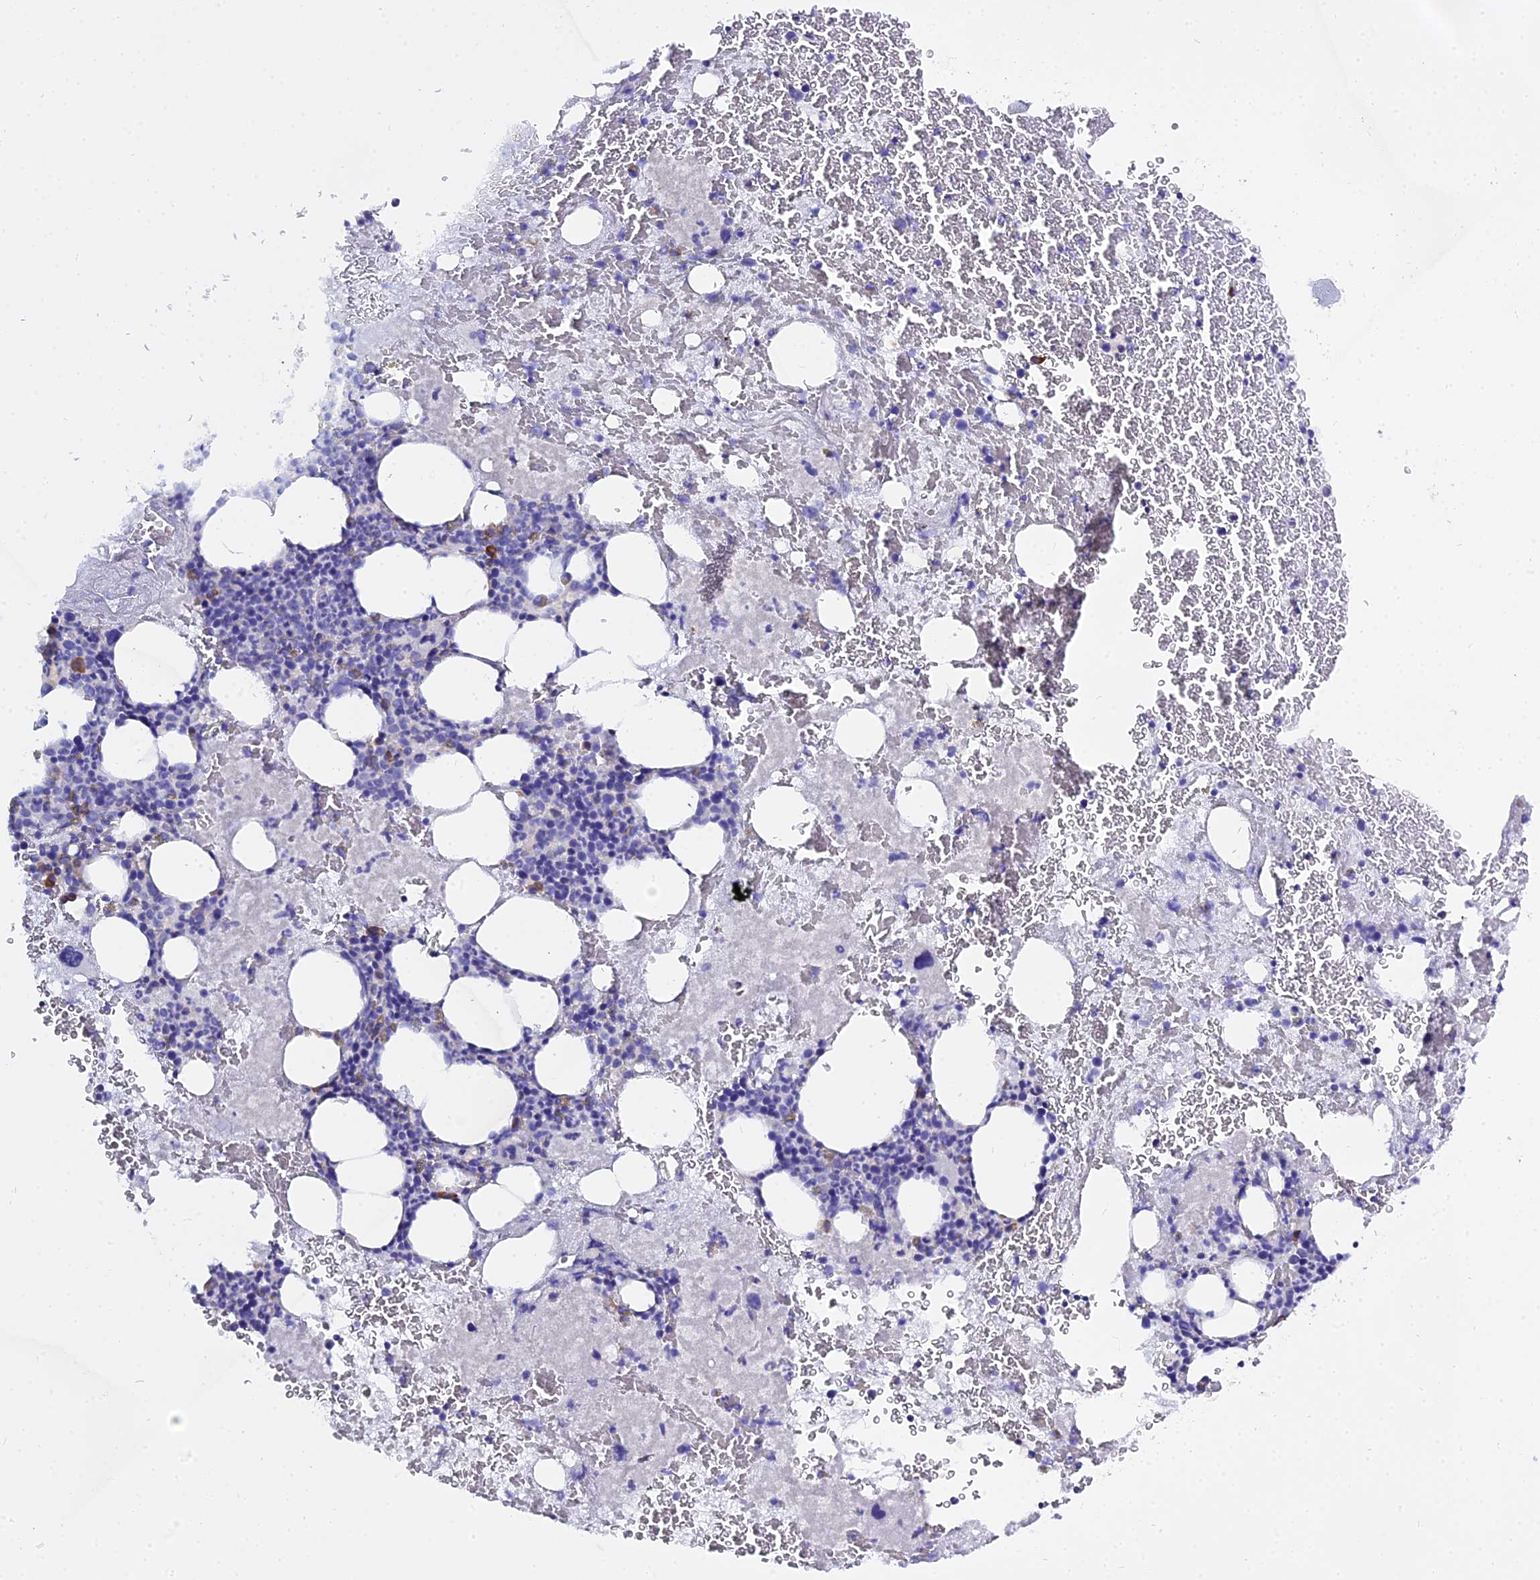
{"staining": {"intensity": "moderate", "quantity": "<25%", "location": "cytoplasmic/membranous"}, "tissue": "bone marrow", "cell_type": "Hematopoietic cells", "image_type": "normal", "snomed": [{"axis": "morphology", "description": "Normal tissue, NOS"}, {"axis": "topography", "description": "Bone marrow"}], "caption": "Moderate cytoplasmic/membranous expression is seen in approximately <25% of hematopoietic cells in unremarkable bone marrow. The protein is stained brown, and the nuclei are stained in blue (DAB (3,3'-diaminobenzidine) IHC with brightfield microscopy, high magnification).", "gene": "CD5", "patient": {"sex": "male", "age": 53}}